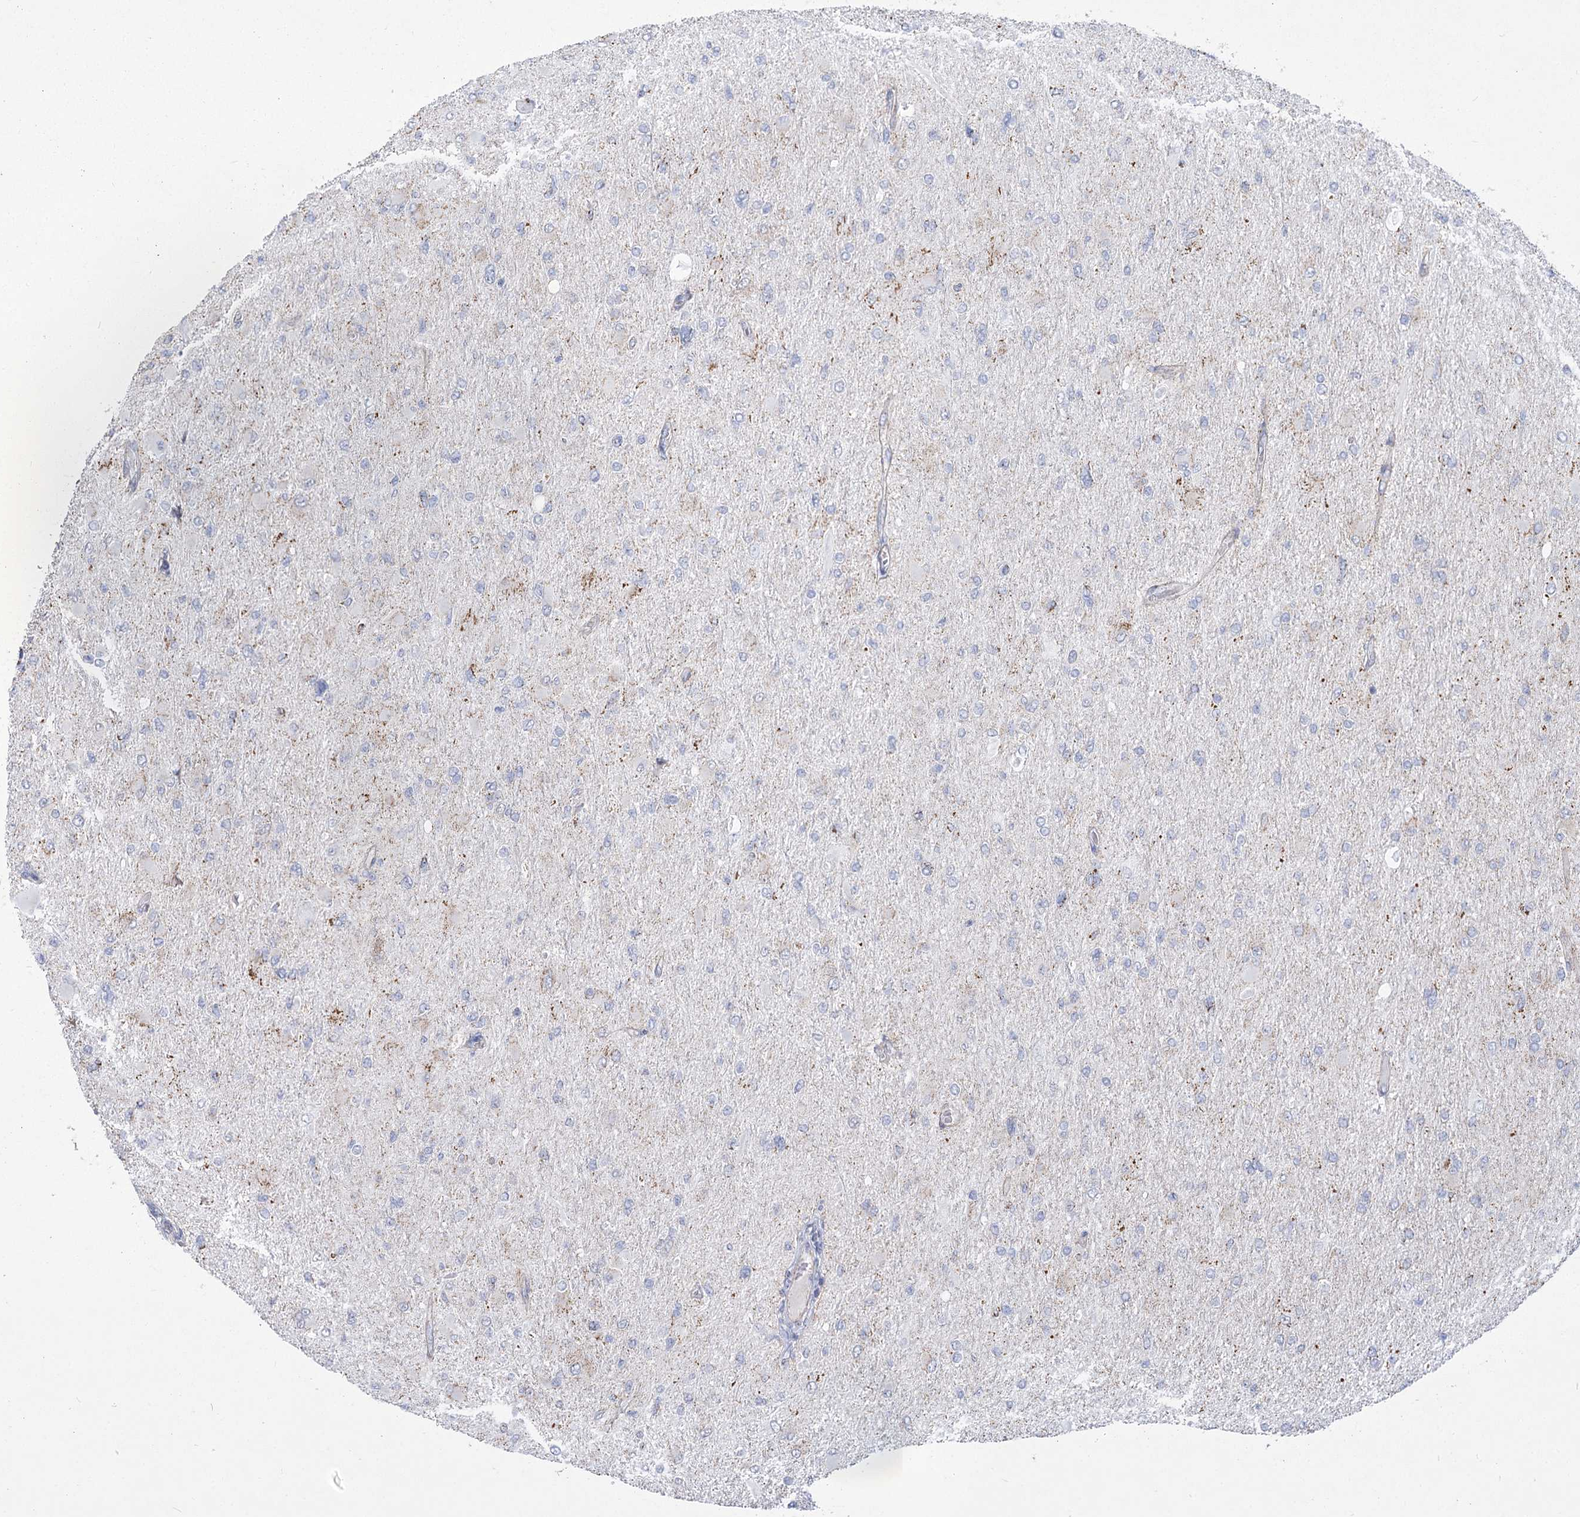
{"staining": {"intensity": "strong", "quantity": "<25%", "location": "cytoplasmic/membranous"}, "tissue": "glioma", "cell_type": "Tumor cells", "image_type": "cancer", "snomed": [{"axis": "morphology", "description": "Glioma, malignant, High grade"}, {"axis": "topography", "description": "Cerebral cortex"}], "caption": "The micrograph shows staining of malignant glioma (high-grade), revealing strong cytoplasmic/membranous protein expression (brown color) within tumor cells.", "gene": "PDHB", "patient": {"sex": "female", "age": 36}}